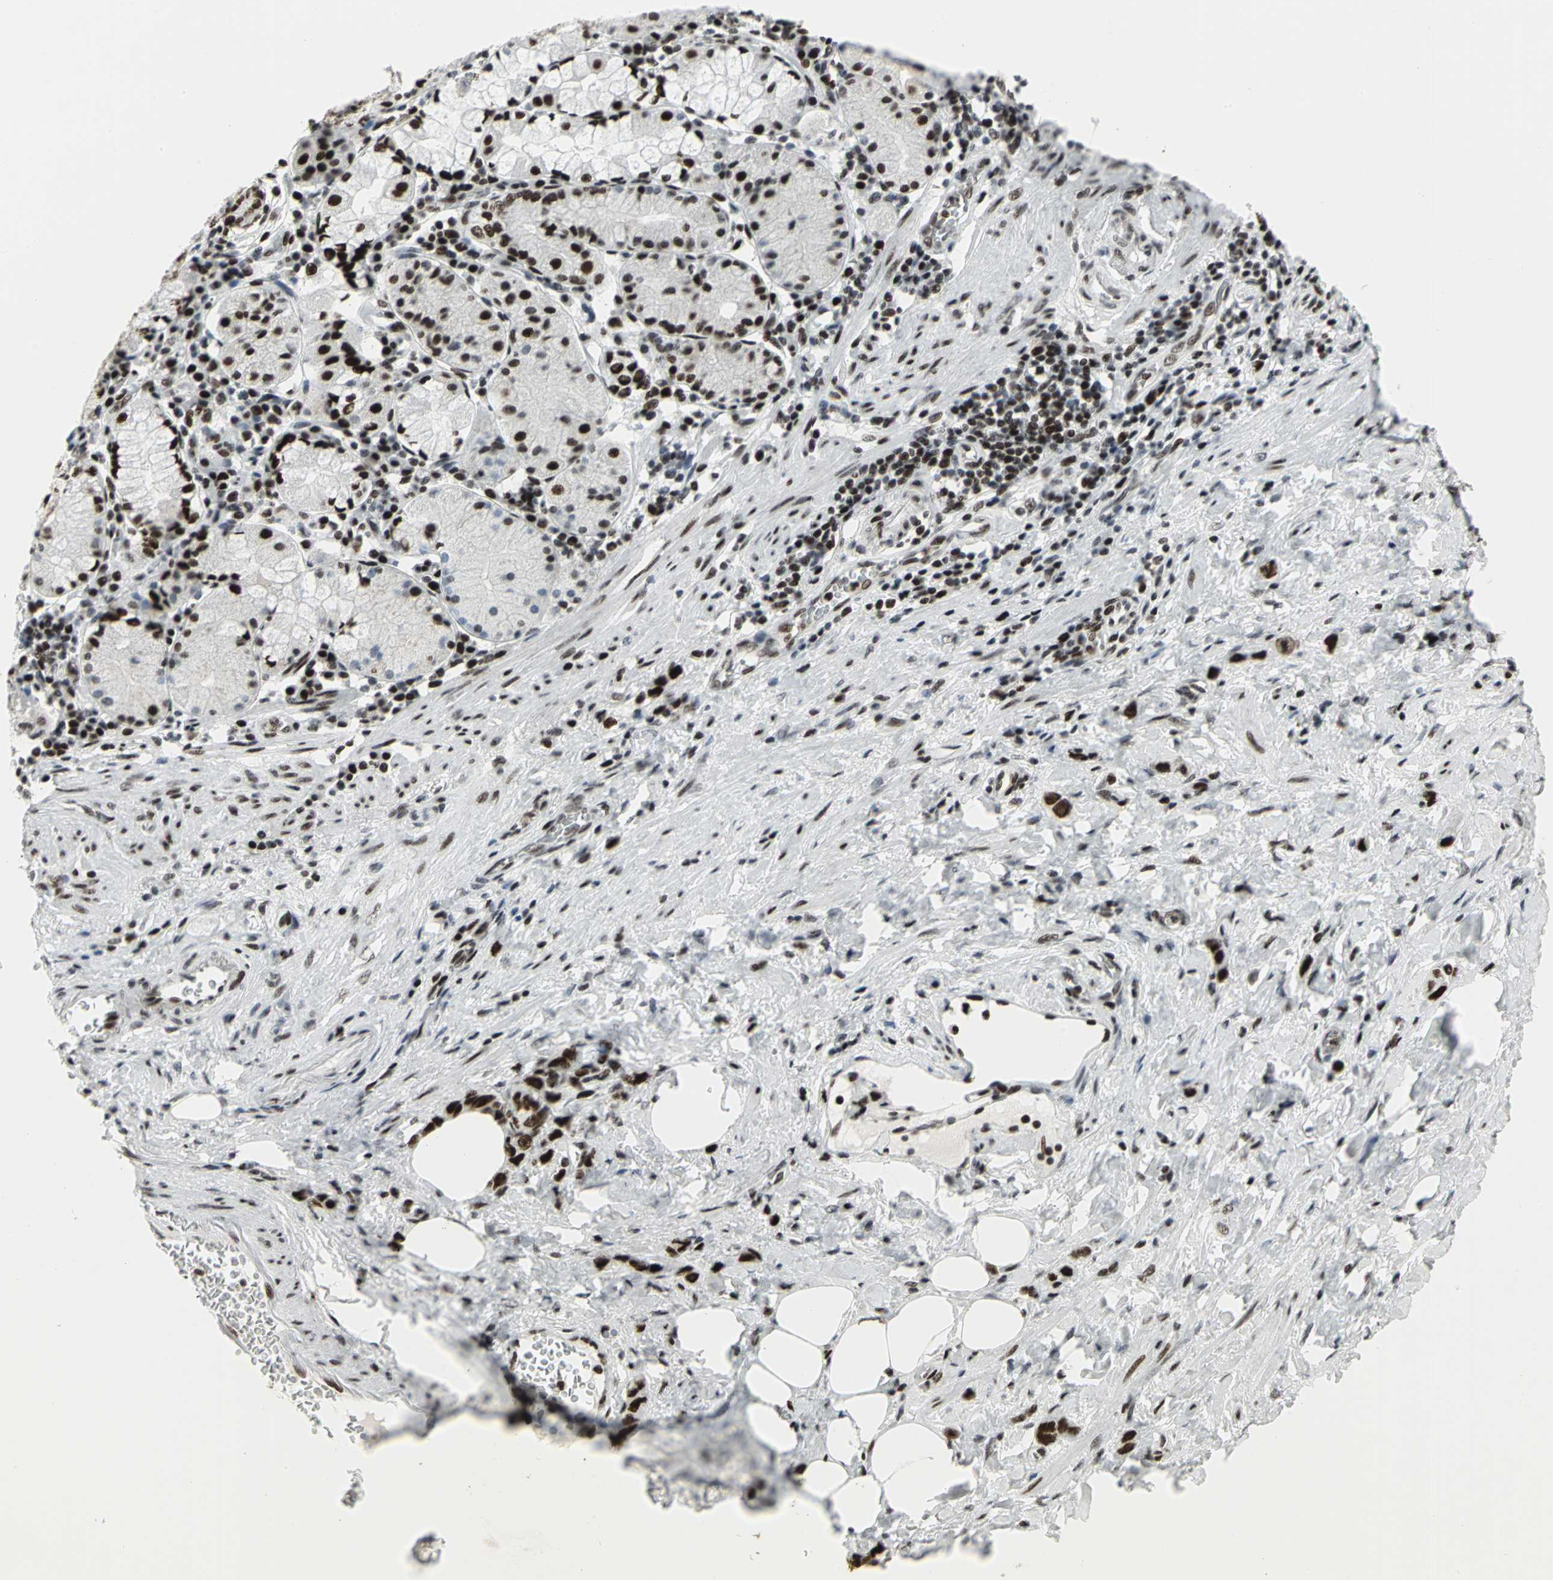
{"staining": {"intensity": "strong", "quantity": ">75%", "location": "nuclear"}, "tissue": "stomach cancer", "cell_type": "Tumor cells", "image_type": "cancer", "snomed": [{"axis": "morphology", "description": "Adenocarcinoma, NOS"}, {"axis": "topography", "description": "Stomach"}], "caption": "A high-resolution histopathology image shows immunohistochemistry staining of stomach cancer (adenocarcinoma), which shows strong nuclear staining in approximately >75% of tumor cells. The staining was performed using DAB, with brown indicating positive protein expression. Nuclei are stained blue with hematoxylin.", "gene": "SMARCA4", "patient": {"sex": "male", "age": 82}}